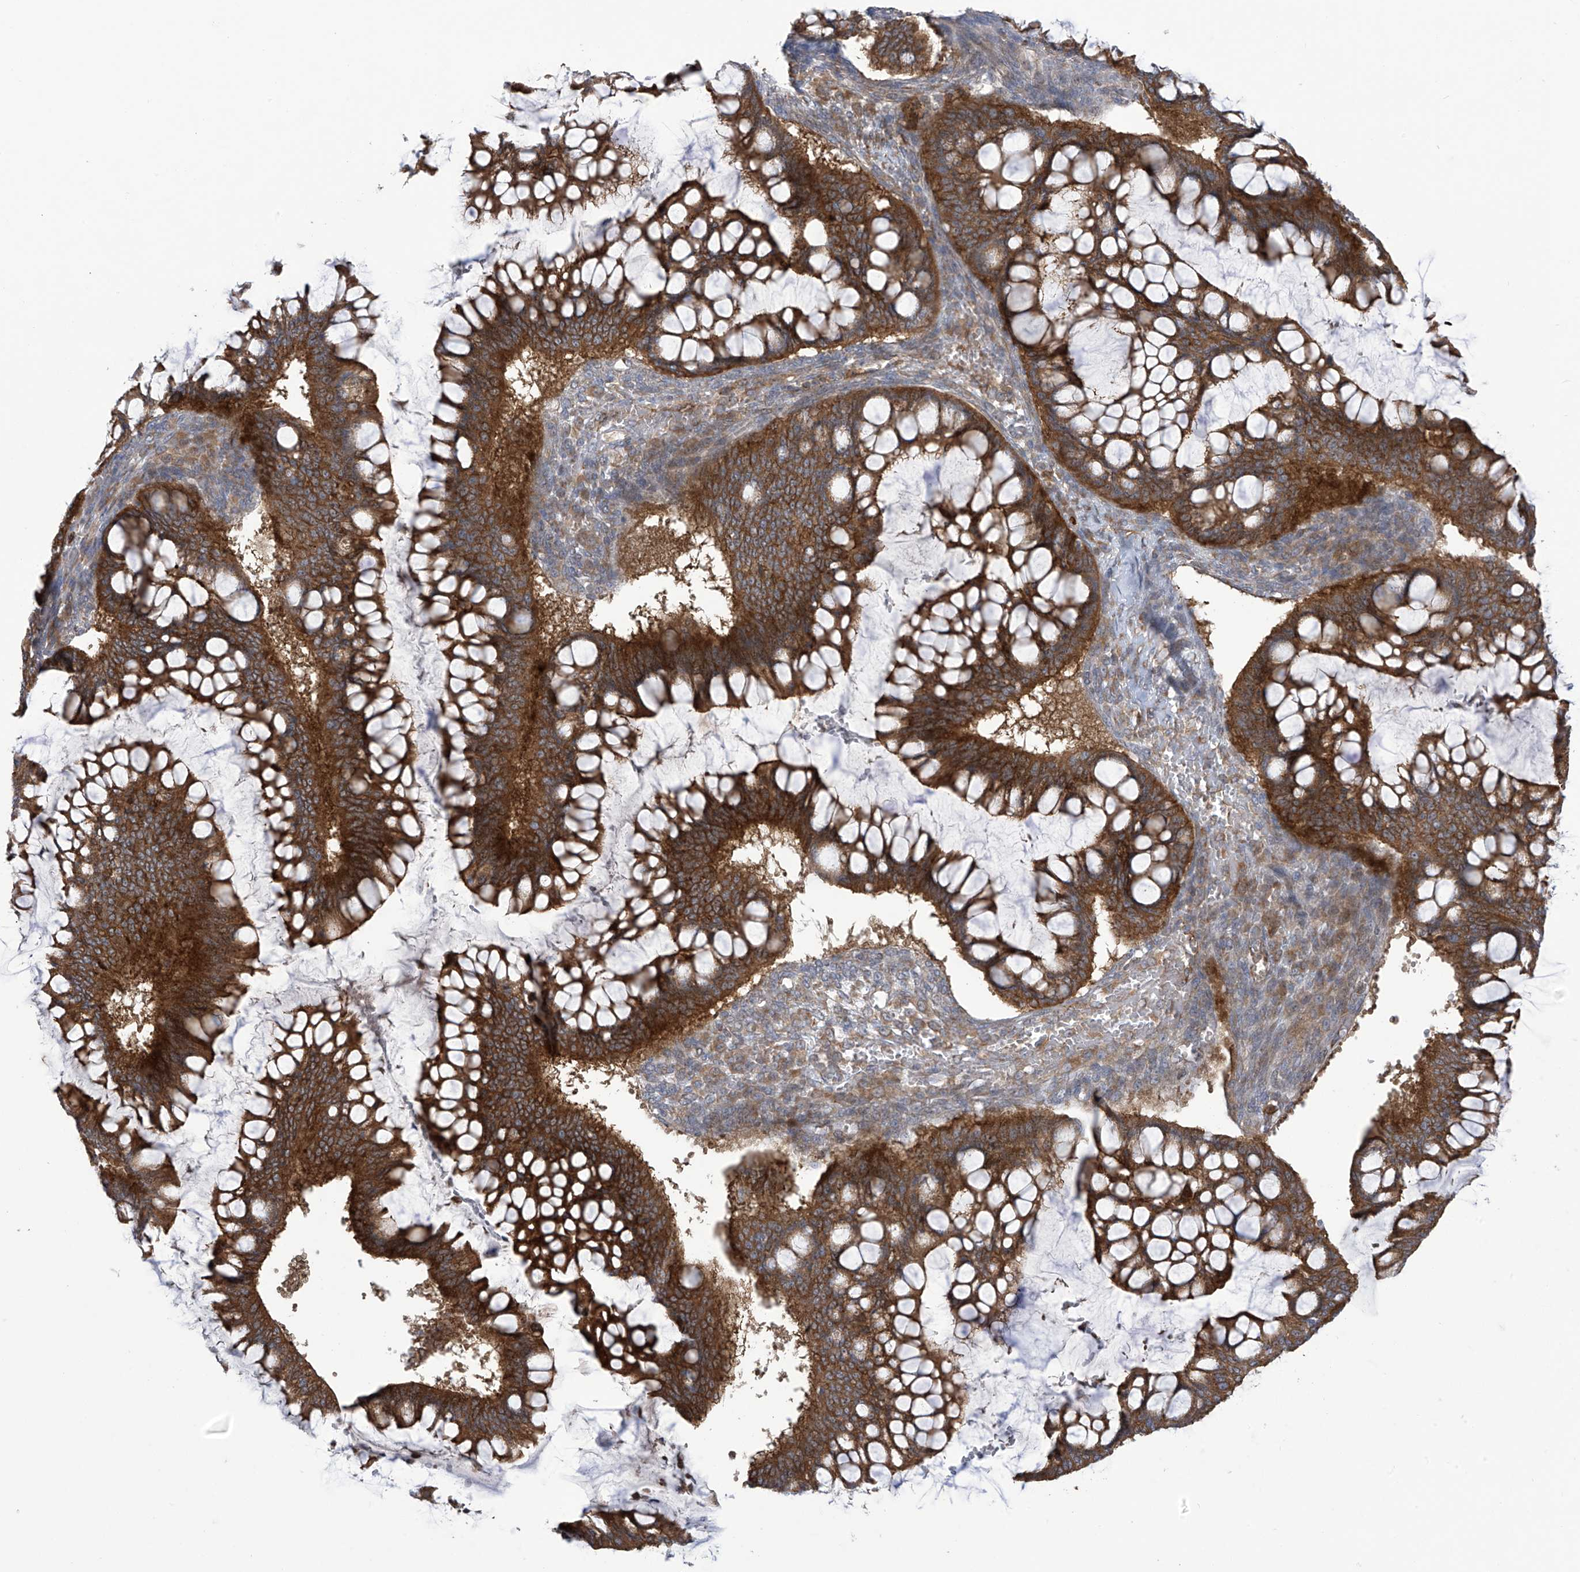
{"staining": {"intensity": "strong", "quantity": ">75%", "location": "cytoplasmic/membranous"}, "tissue": "ovarian cancer", "cell_type": "Tumor cells", "image_type": "cancer", "snomed": [{"axis": "morphology", "description": "Cystadenocarcinoma, mucinous, NOS"}, {"axis": "topography", "description": "Ovary"}], "caption": "Protein staining displays strong cytoplasmic/membranous staining in about >75% of tumor cells in ovarian mucinous cystadenocarcinoma.", "gene": "KIAA1522", "patient": {"sex": "female", "age": 73}}